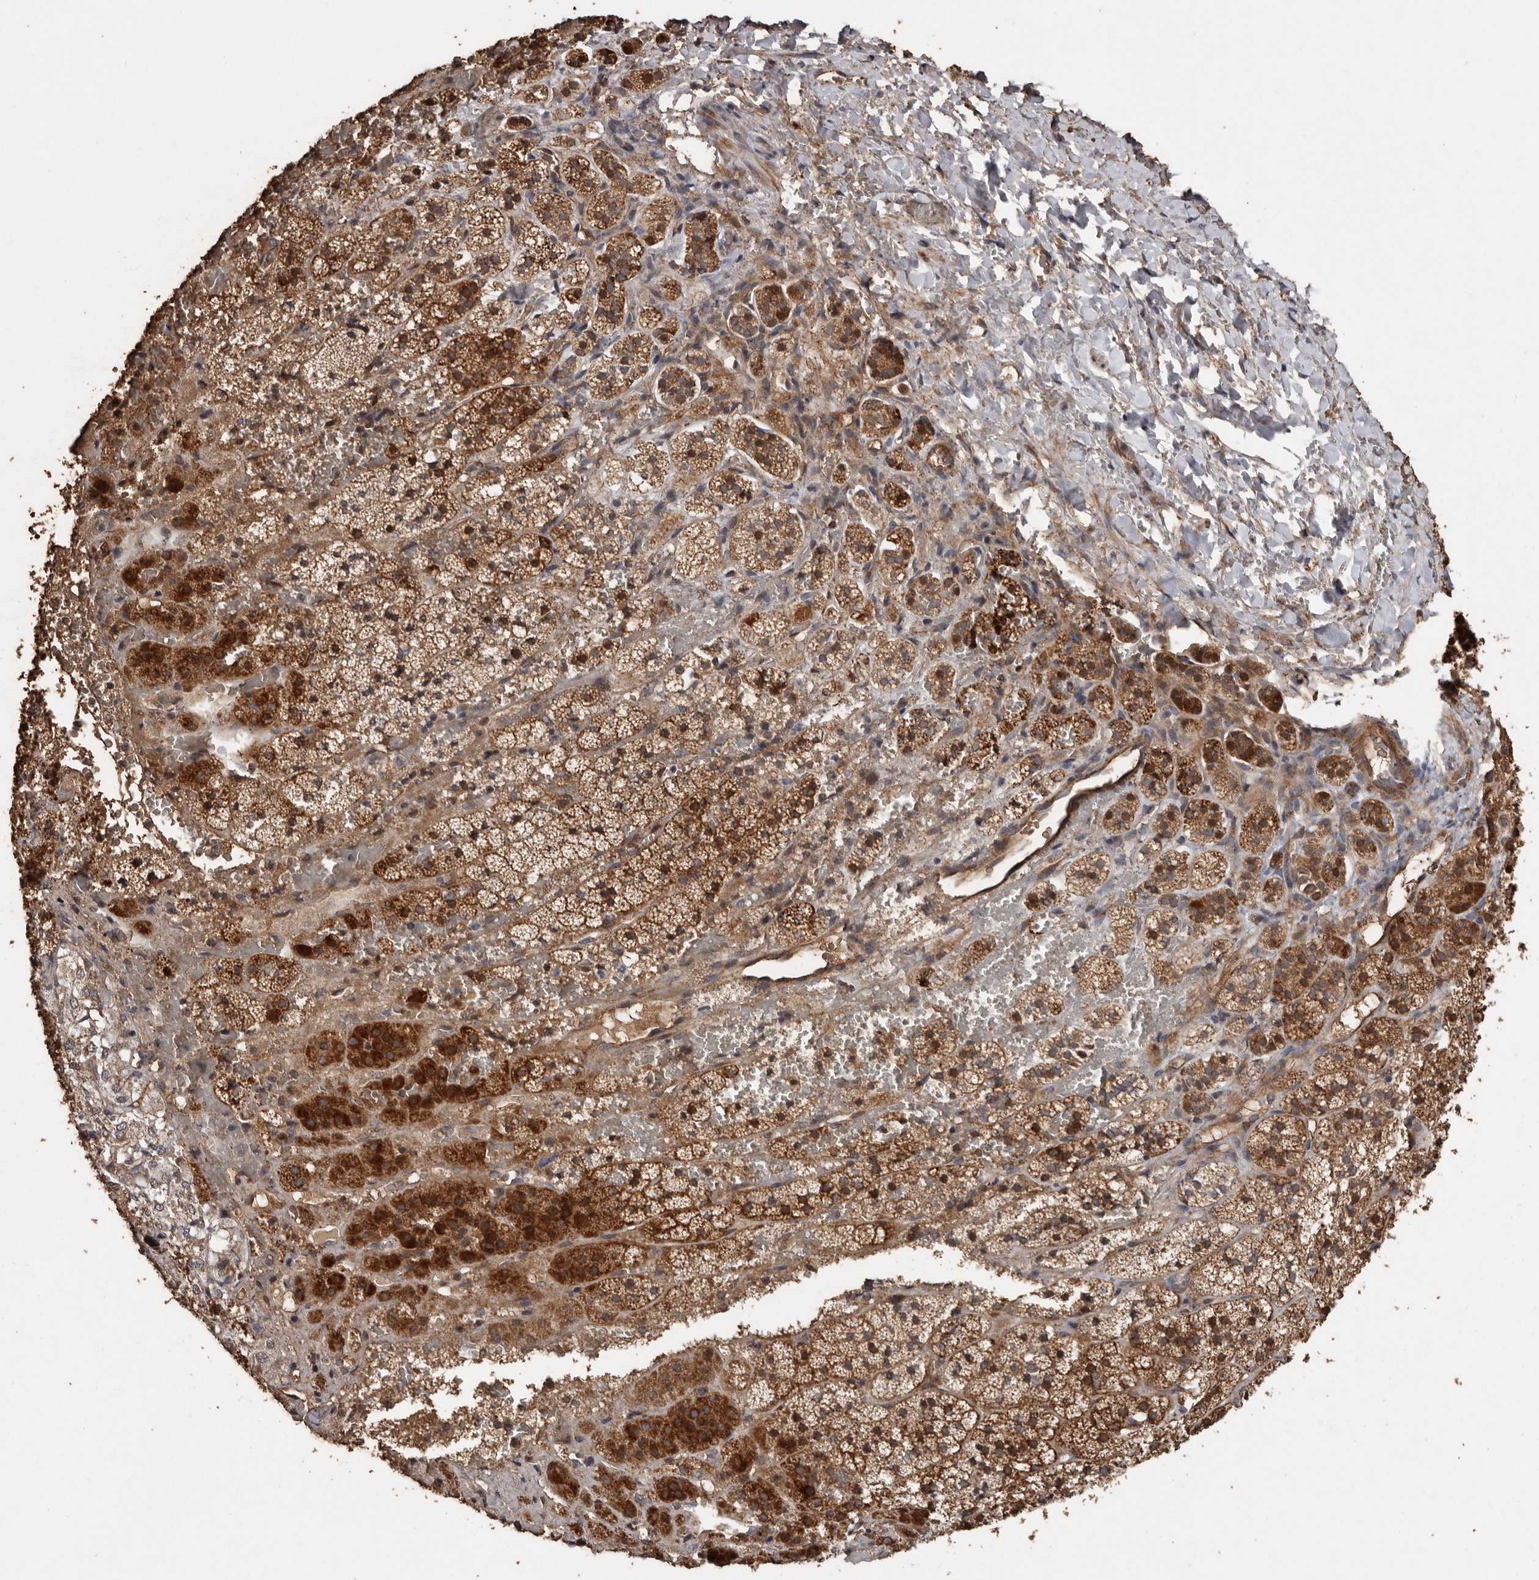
{"staining": {"intensity": "strong", "quantity": ">75%", "location": "cytoplasmic/membranous"}, "tissue": "adrenal gland", "cell_type": "Glandular cells", "image_type": "normal", "snomed": [{"axis": "morphology", "description": "Normal tissue, NOS"}, {"axis": "topography", "description": "Adrenal gland"}], "caption": "Protein analysis of normal adrenal gland demonstrates strong cytoplasmic/membranous staining in approximately >75% of glandular cells.", "gene": "RANBP17", "patient": {"sex": "female", "age": 44}}